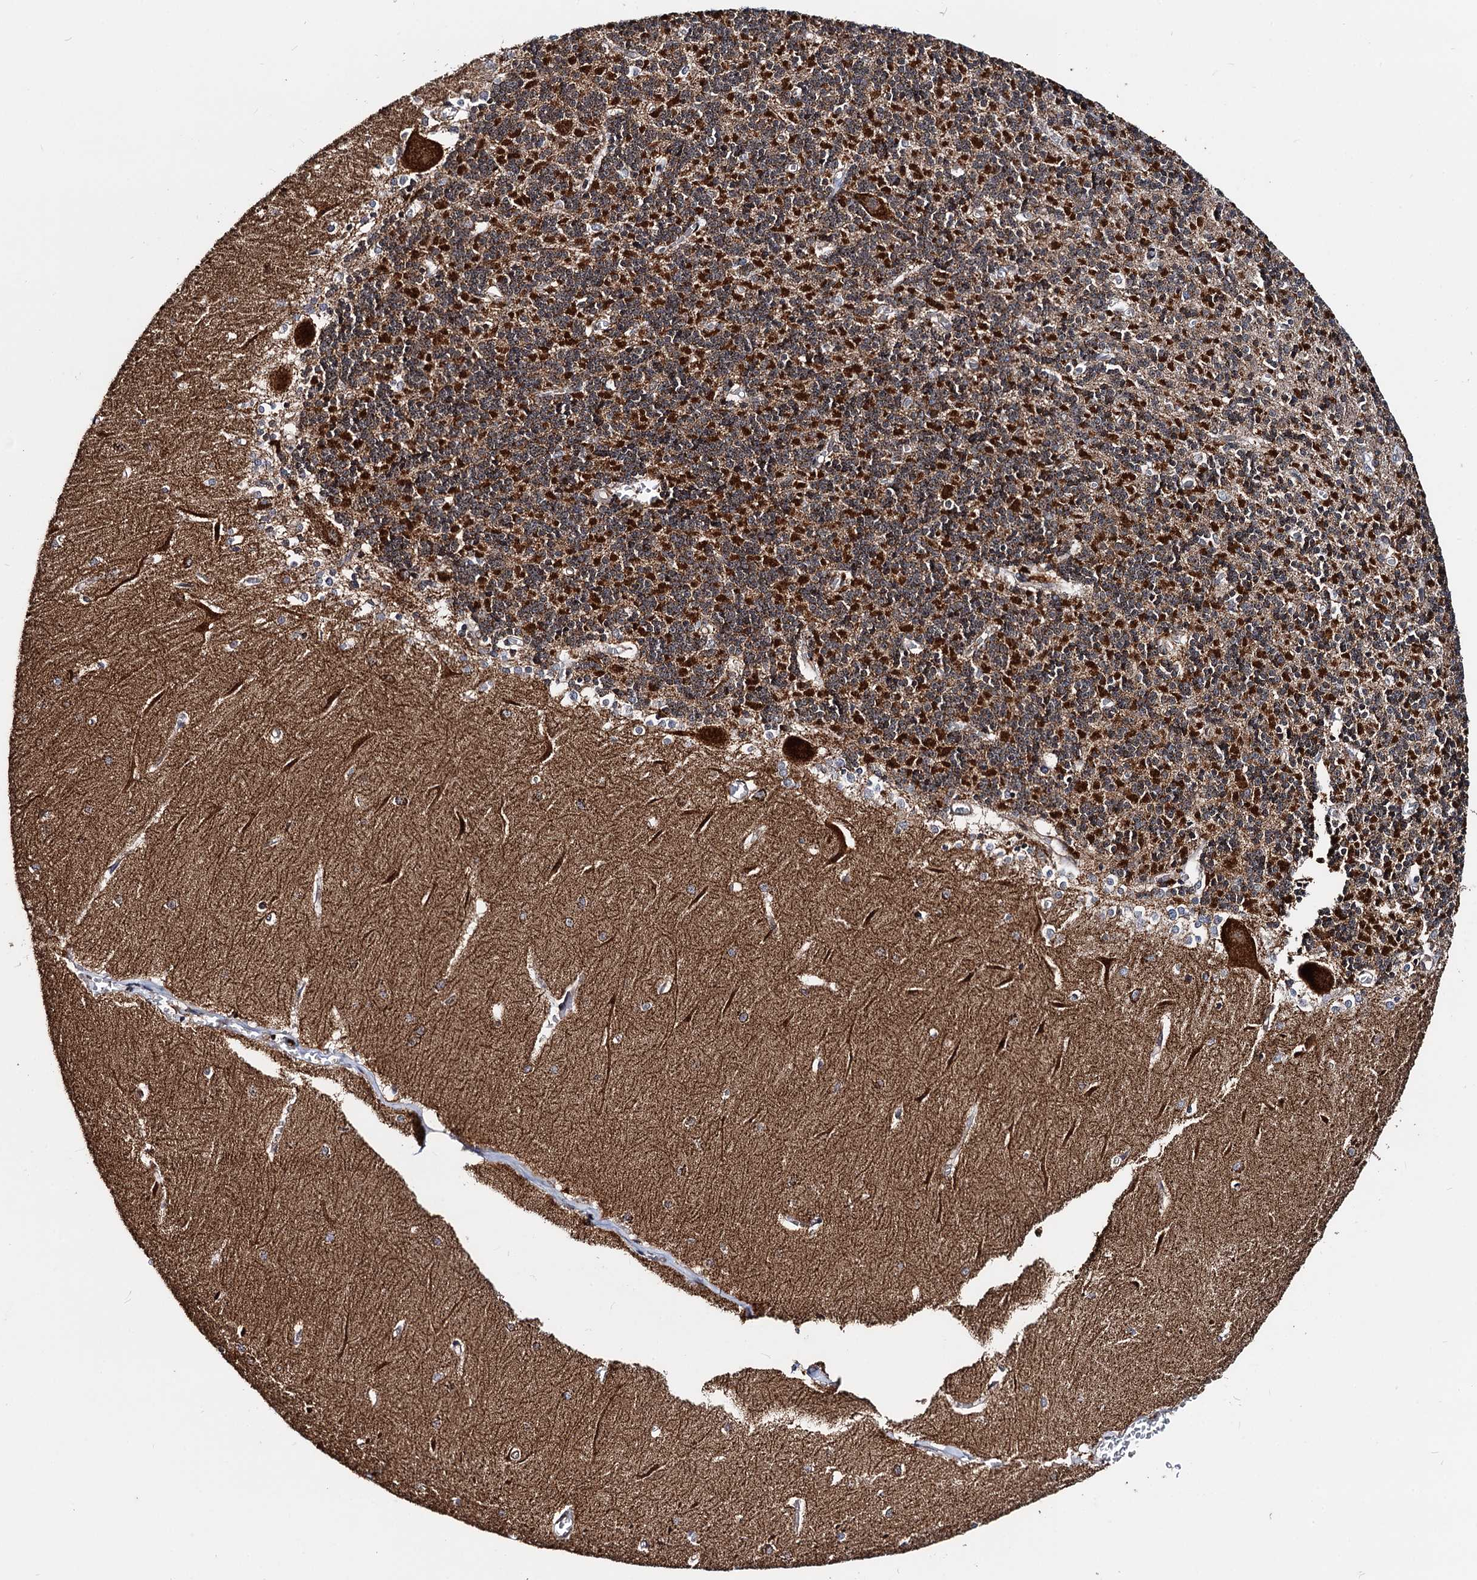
{"staining": {"intensity": "strong", "quantity": ">75%", "location": "cytoplasmic/membranous"}, "tissue": "cerebellum", "cell_type": "Cells in granular layer", "image_type": "normal", "snomed": [{"axis": "morphology", "description": "Normal tissue, NOS"}, {"axis": "topography", "description": "Cerebellum"}], "caption": "Immunohistochemical staining of benign cerebellum exhibits strong cytoplasmic/membranous protein expression in about >75% of cells in granular layer.", "gene": "CEP76", "patient": {"sex": "male", "age": 37}}